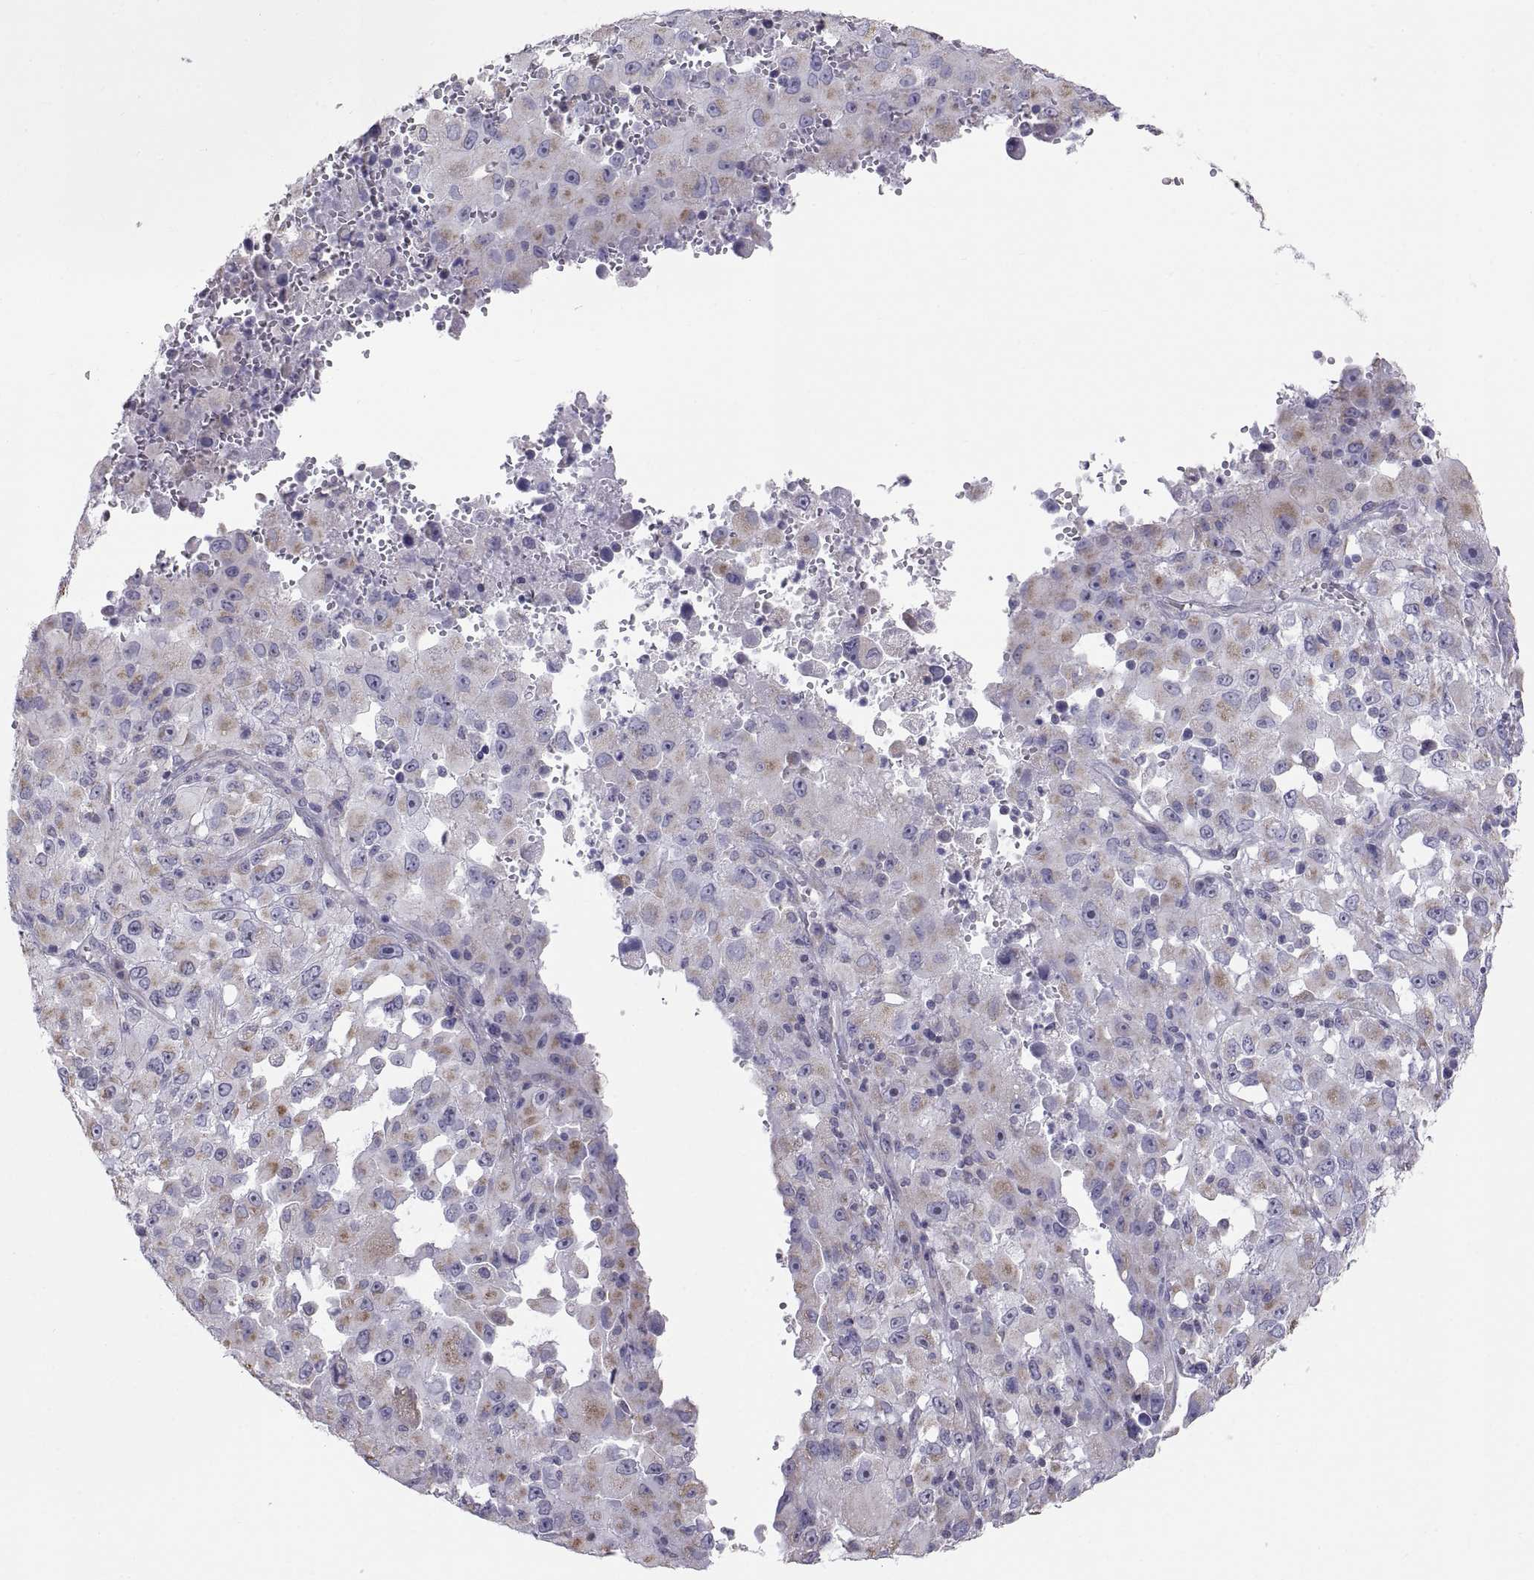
{"staining": {"intensity": "negative", "quantity": "none", "location": "none"}, "tissue": "melanoma", "cell_type": "Tumor cells", "image_type": "cancer", "snomed": [{"axis": "morphology", "description": "Malignant melanoma, Metastatic site"}, {"axis": "topography", "description": "Soft tissue"}], "caption": "The histopathology image displays no staining of tumor cells in malignant melanoma (metastatic site).", "gene": "TNNC1", "patient": {"sex": "male", "age": 50}}